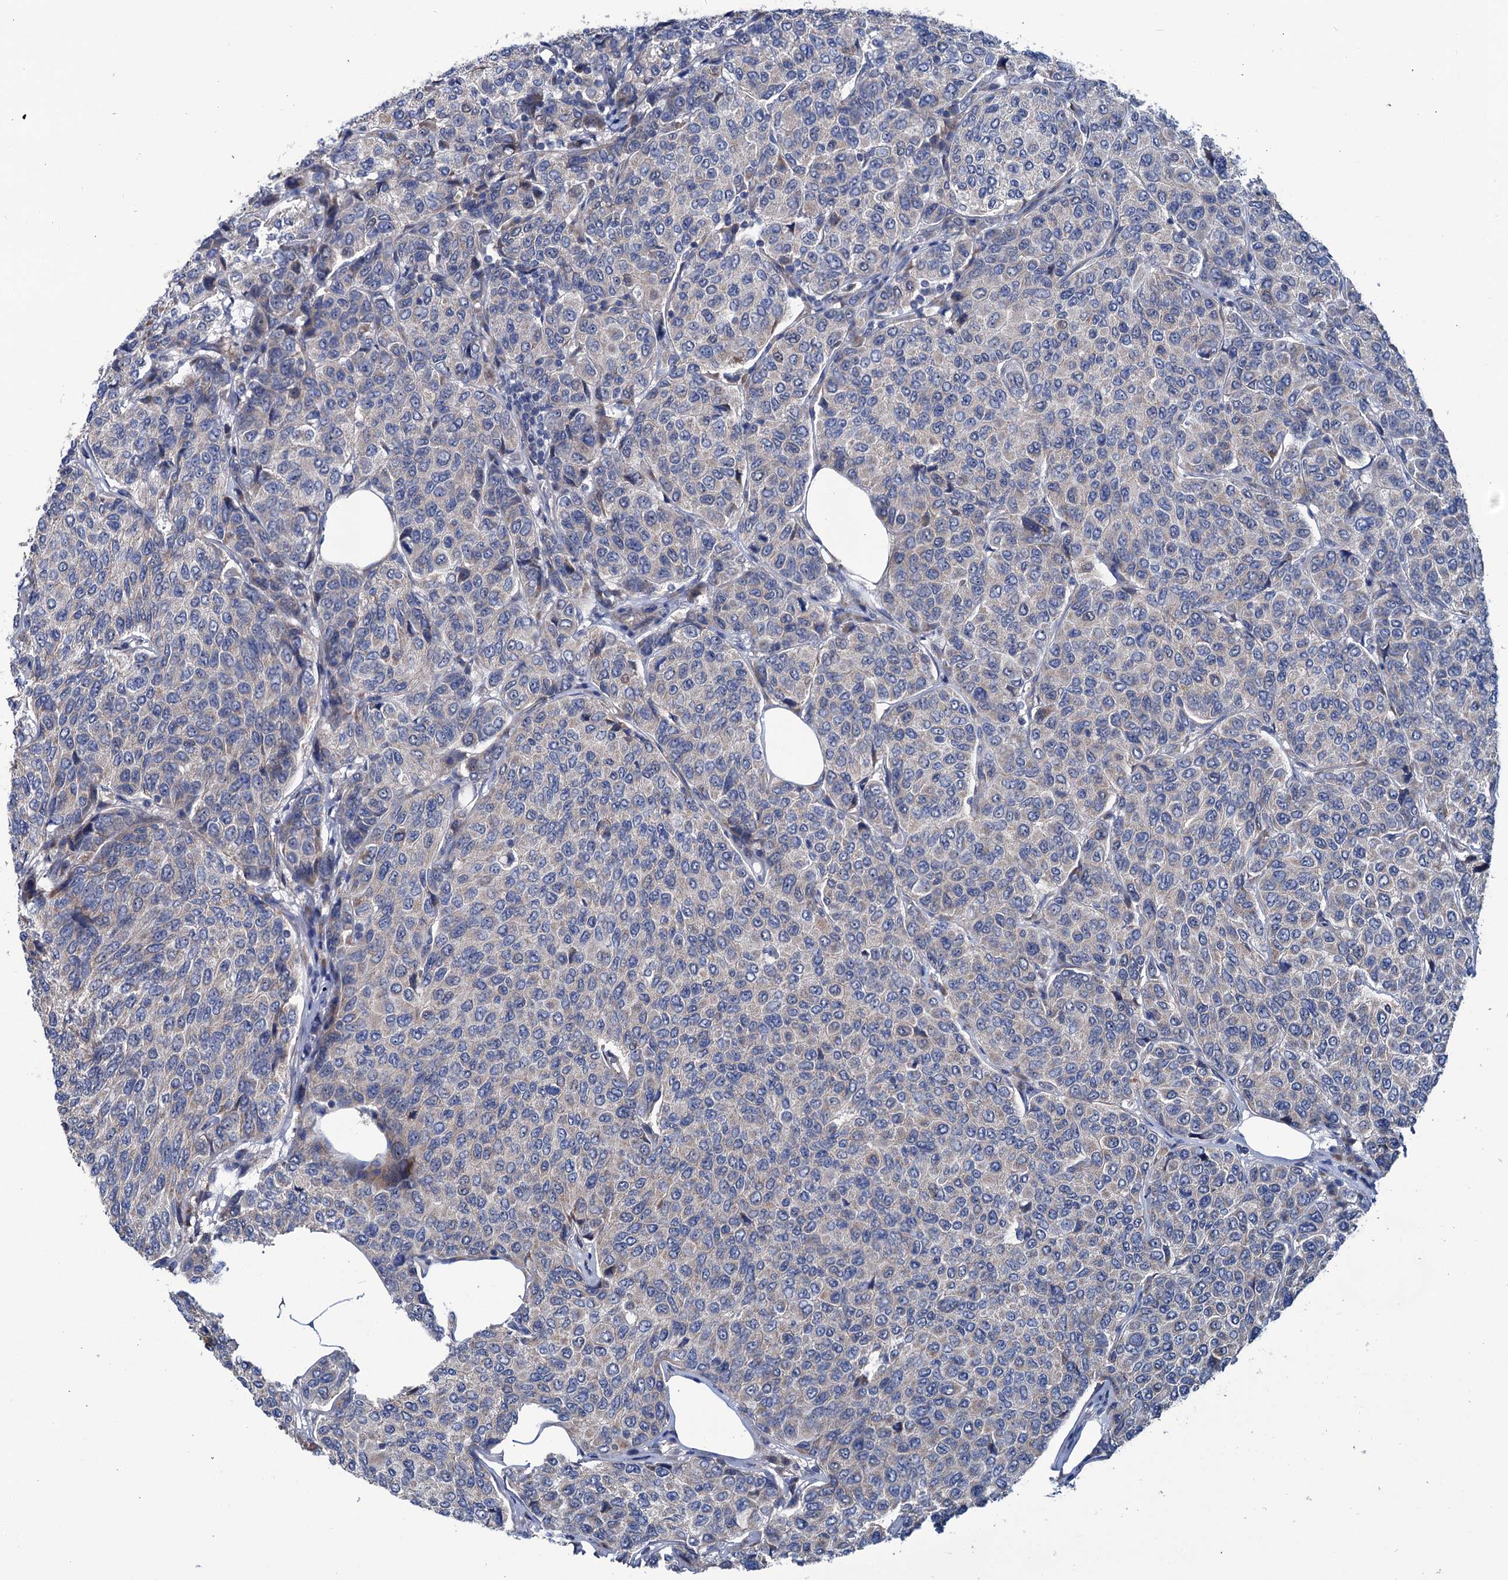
{"staining": {"intensity": "negative", "quantity": "none", "location": "none"}, "tissue": "breast cancer", "cell_type": "Tumor cells", "image_type": "cancer", "snomed": [{"axis": "morphology", "description": "Duct carcinoma"}, {"axis": "topography", "description": "Breast"}], "caption": "The histopathology image reveals no significant positivity in tumor cells of breast cancer.", "gene": "EYA4", "patient": {"sex": "female", "age": 55}}